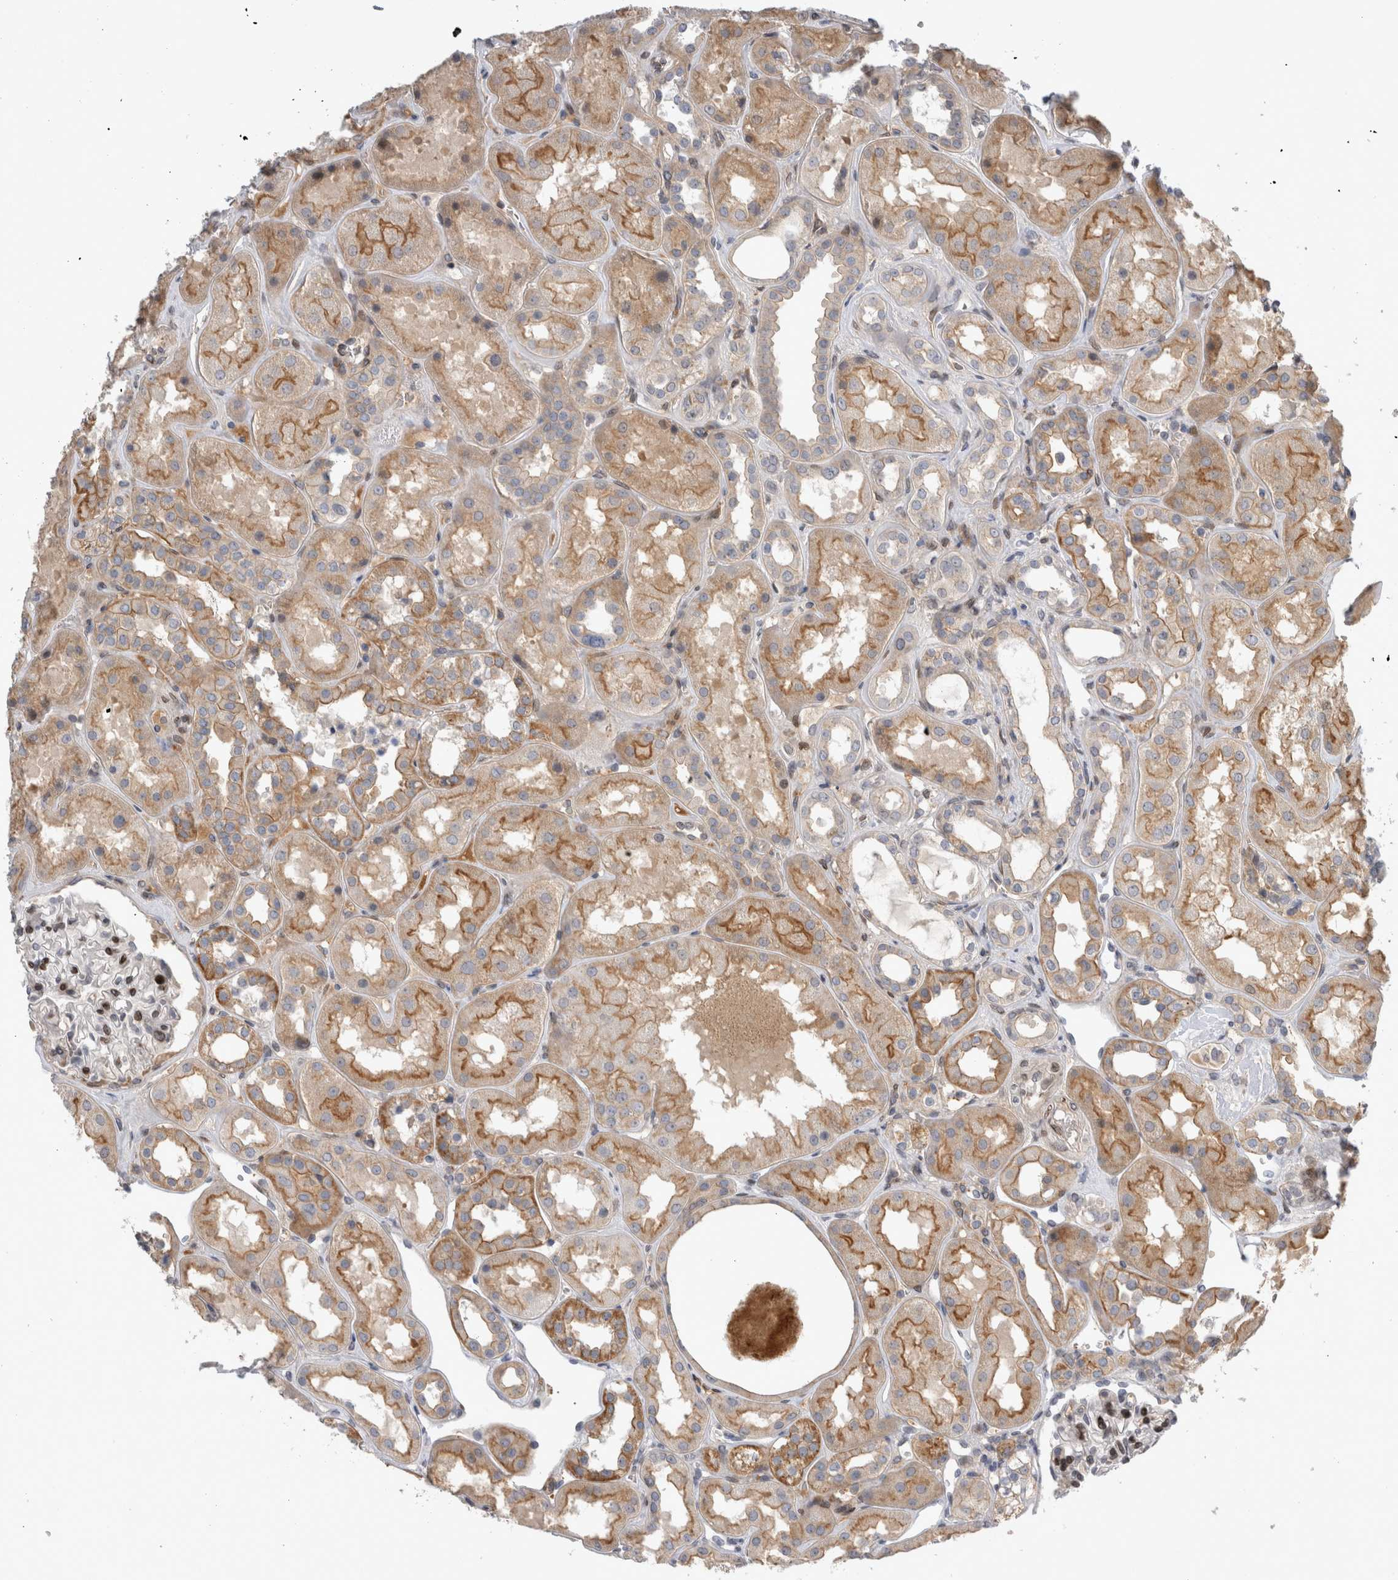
{"staining": {"intensity": "moderate", "quantity": "25%-75%", "location": "nuclear"}, "tissue": "kidney", "cell_type": "Cells in glomeruli", "image_type": "normal", "snomed": [{"axis": "morphology", "description": "Normal tissue, NOS"}, {"axis": "topography", "description": "Kidney"}], "caption": "This image shows immunohistochemistry staining of unremarkable human kidney, with medium moderate nuclear expression in approximately 25%-75% of cells in glomeruli.", "gene": "DMTN", "patient": {"sex": "male", "age": 70}}